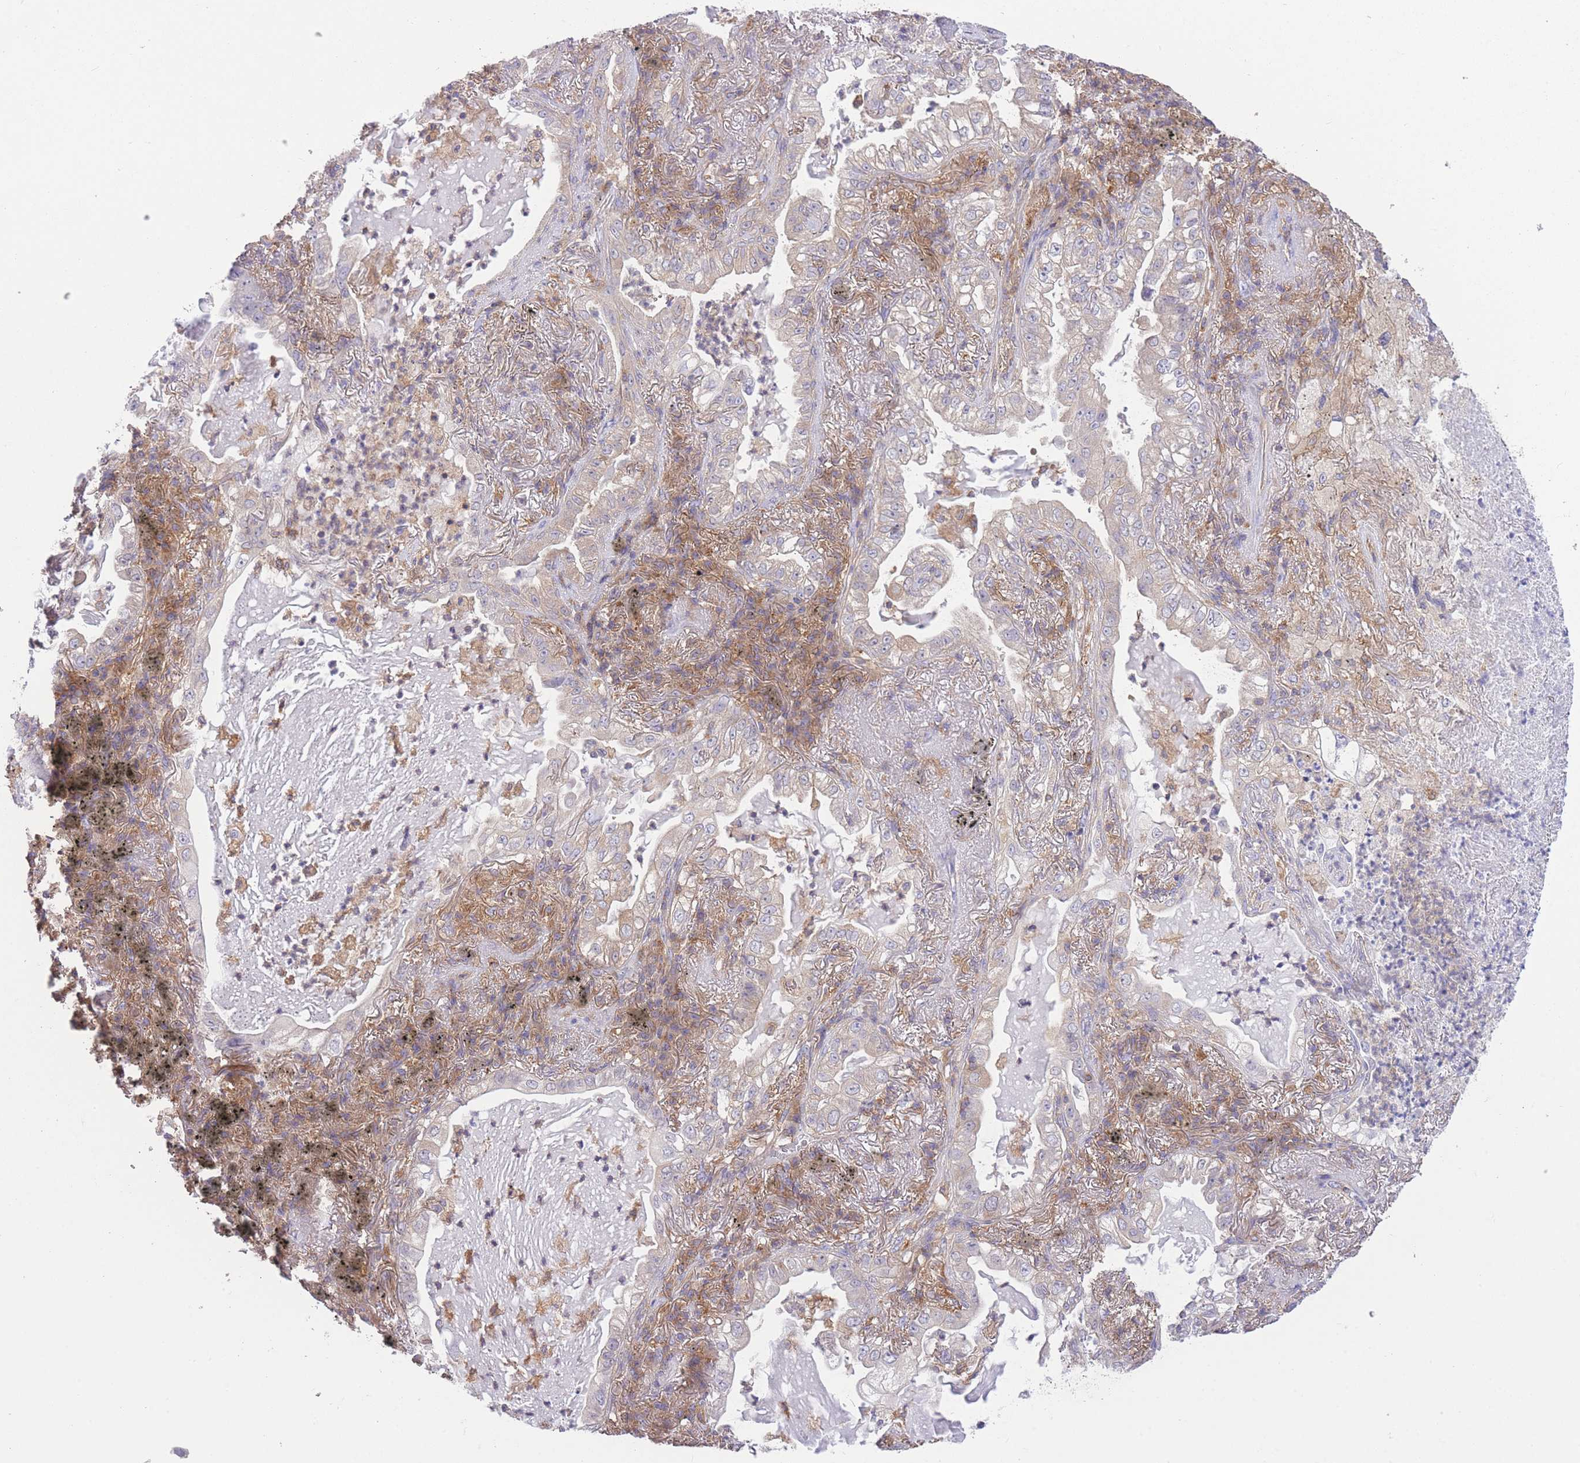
{"staining": {"intensity": "weak", "quantity": "<25%", "location": "cytoplasmic/membranous"}, "tissue": "lung cancer", "cell_type": "Tumor cells", "image_type": "cancer", "snomed": [{"axis": "morphology", "description": "Adenocarcinoma, NOS"}, {"axis": "topography", "description": "Lung"}], "caption": "Protein analysis of lung adenocarcinoma demonstrates no significant staining in tumor cells.", "gene": "PRKAR1A", "patient": {"sex": "female", "age": 73}}